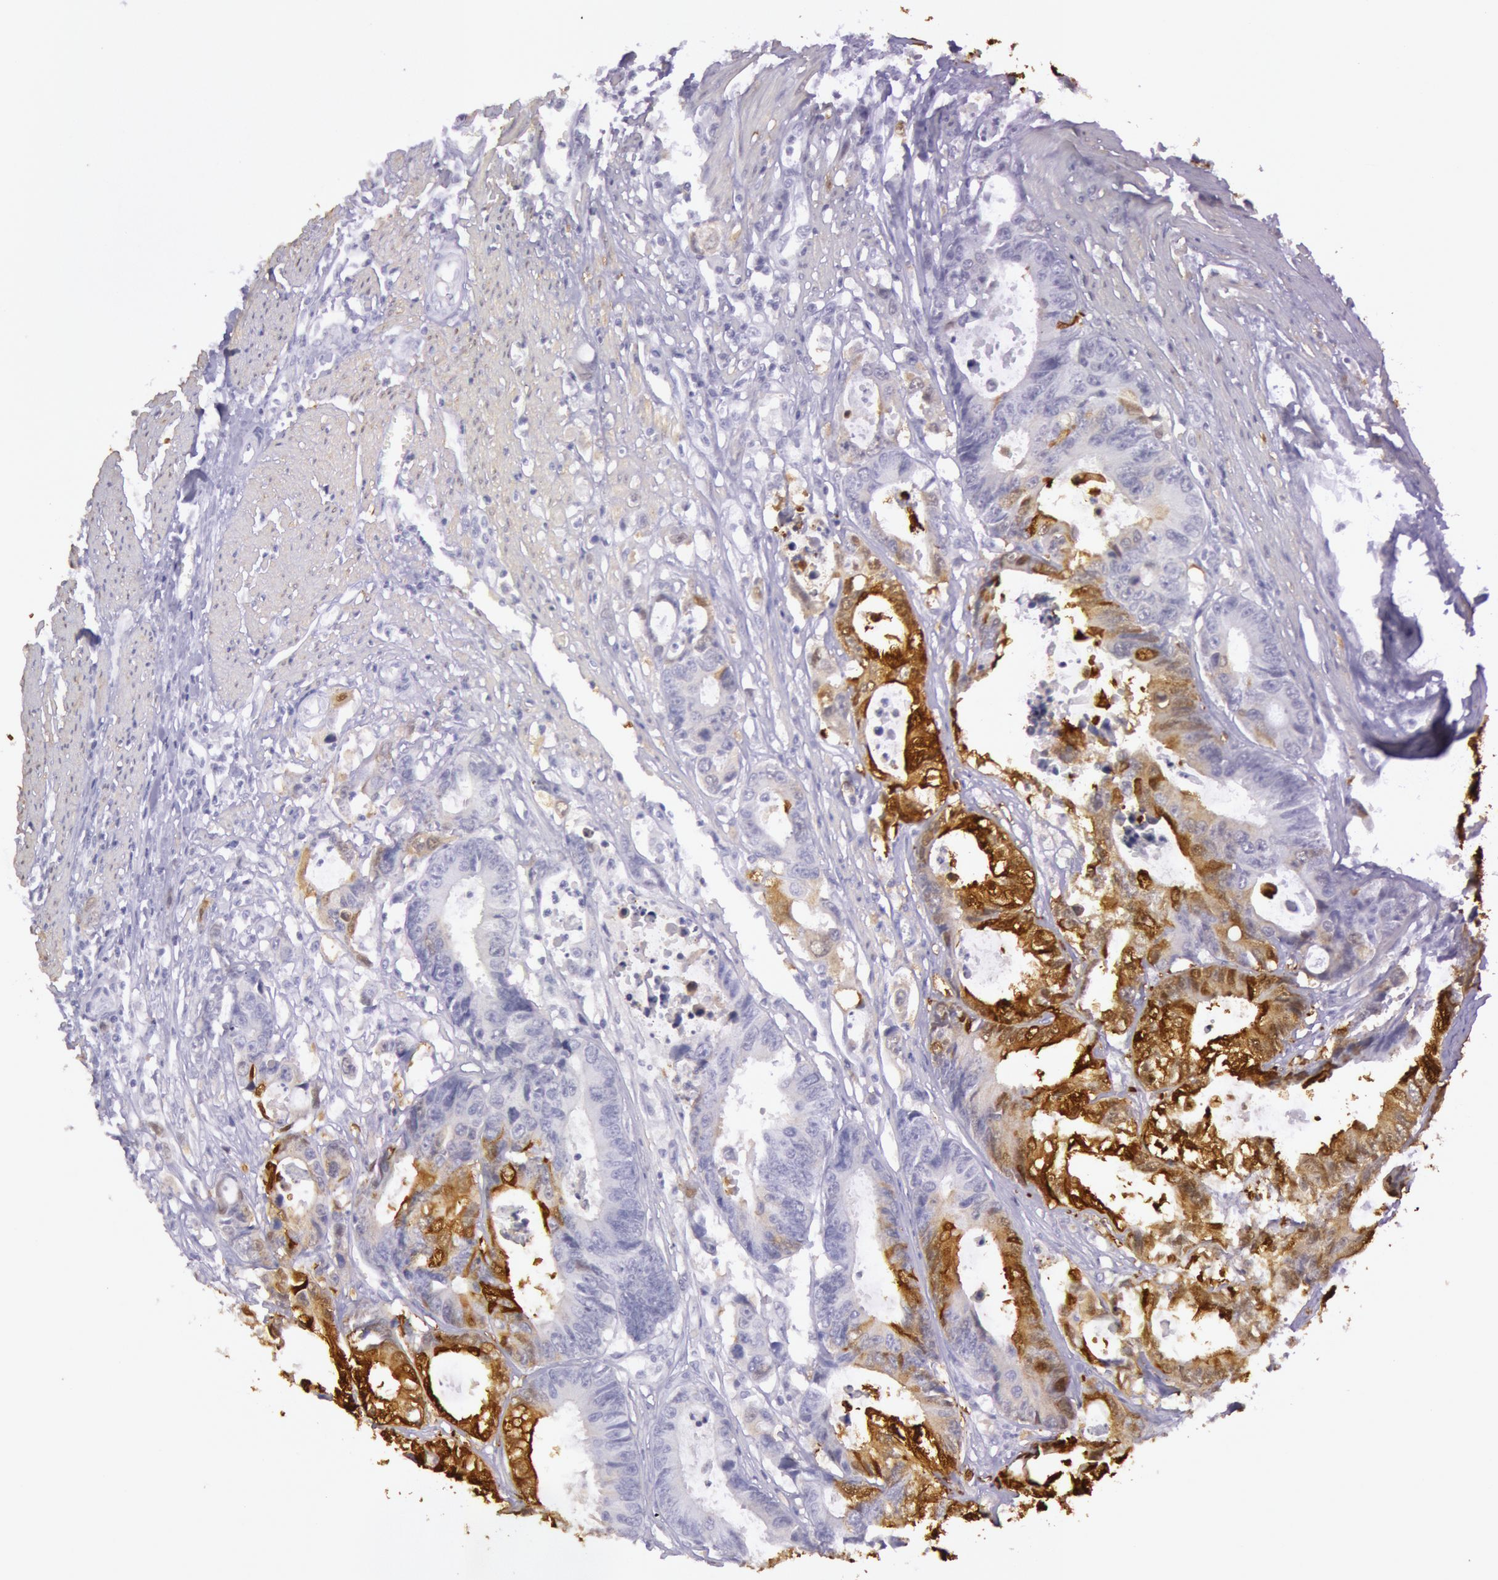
{"staining": {"intensity": "strong", "quantity": ">75%", "location": "cytoplasmic/membranous,nuclear"}, "tissue": "colorectal cancer", "cell_type": "Tumor cells", "image_type": "cancer", "snomed": [{"axis": "morphology", "description": "Adenocarcinoma, NOS"}, {"axis": "topography", "description": "Rectum"}], "caption": "Approximately >75% of tumor cells in adenocarcinoma (colorectal) demonstrate strong cytoplasmic/membranous and nuclear protein expression as visualized by brown immunohistochemical staining.", "gene": "CKB", "patient": {"sex": "female", "age": 98}}